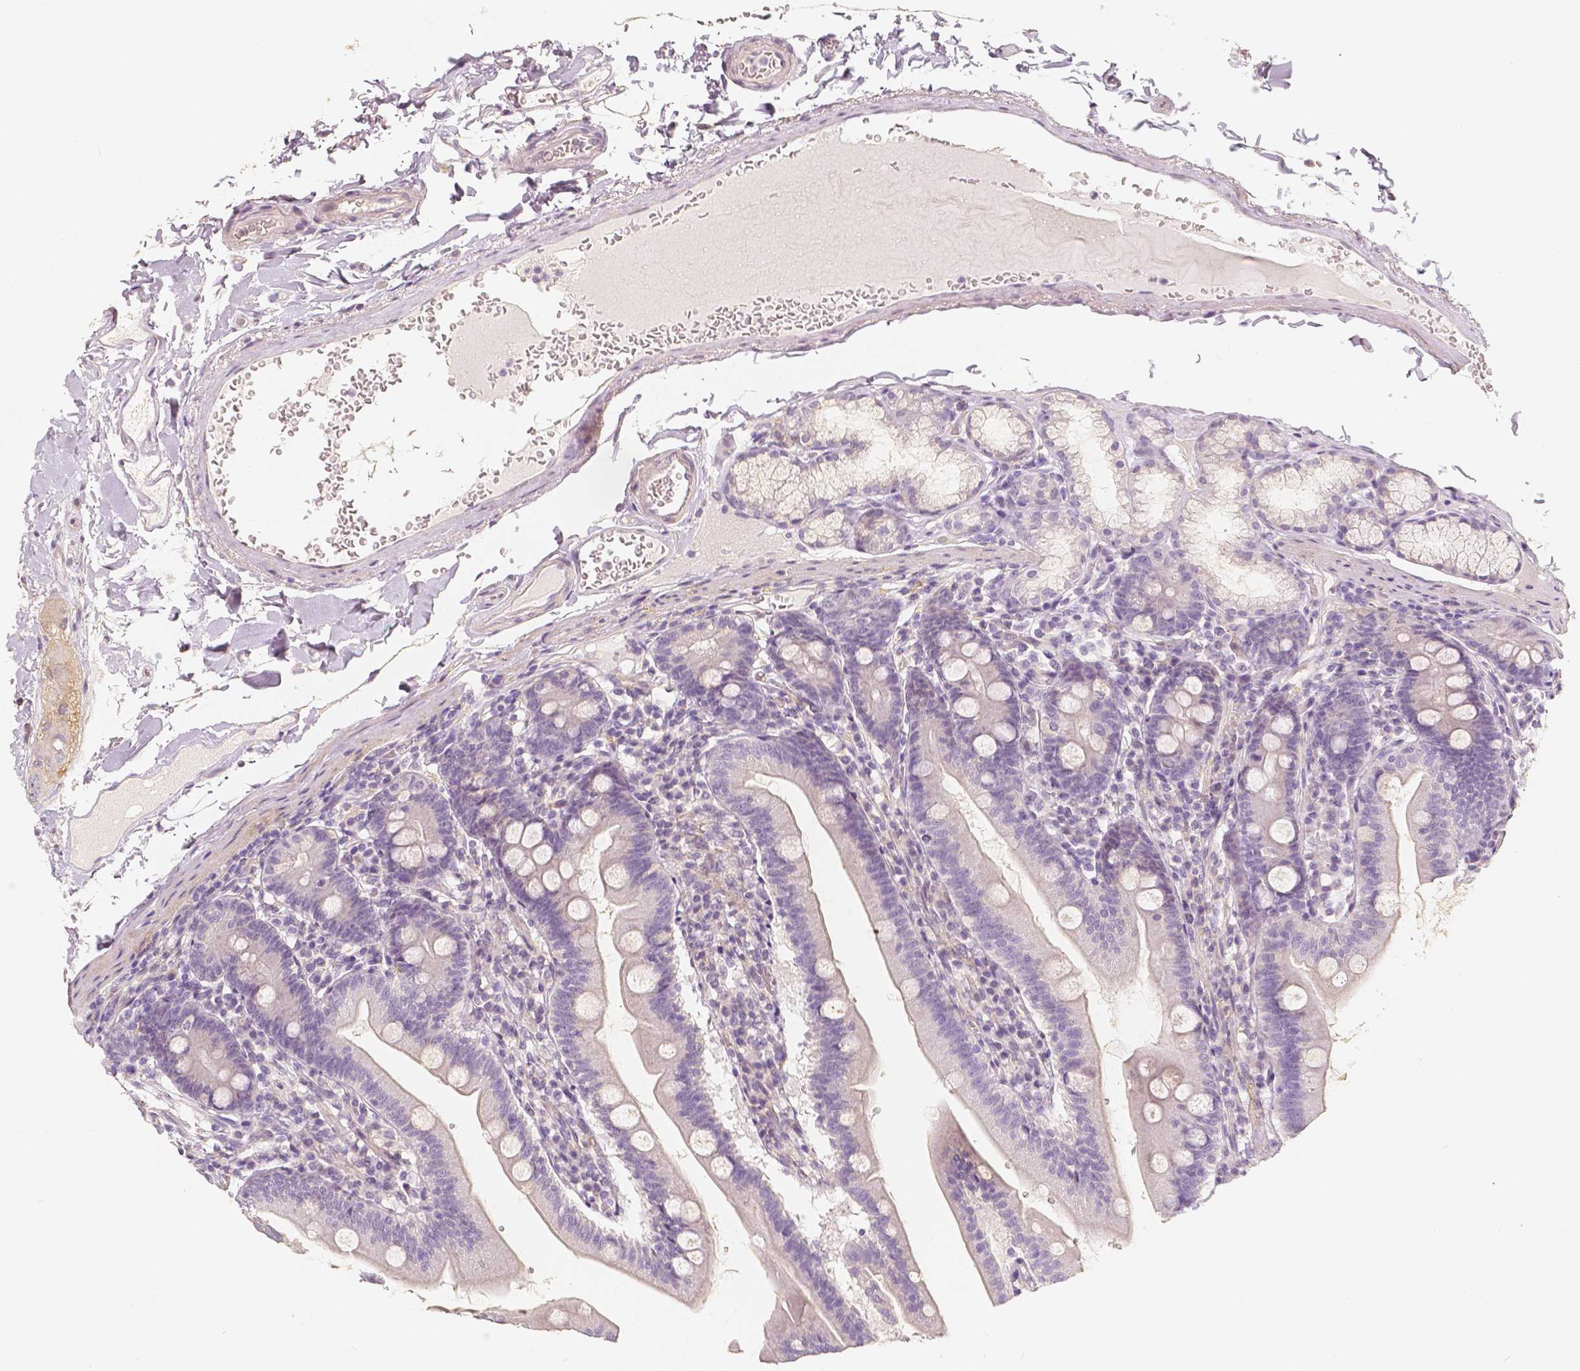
{"staining": {"intensity": "negative", "quantity": "none", "location": "none"}, "tissue": "duodenum", "cell_type": "Glandular cells", "image_type": "normal", "snomed": [{"axis": "morphology", "description": "Normal tissue, NOS"}, {"axis": "topography", "description": "Duodenum"}], "caption": "IHC photomicrograph of normal duodenum stained for a protein (brown), which displays no expression in glandular cells.", "gene": "THY1", "patient": {"sex": "female", "age": 67}}